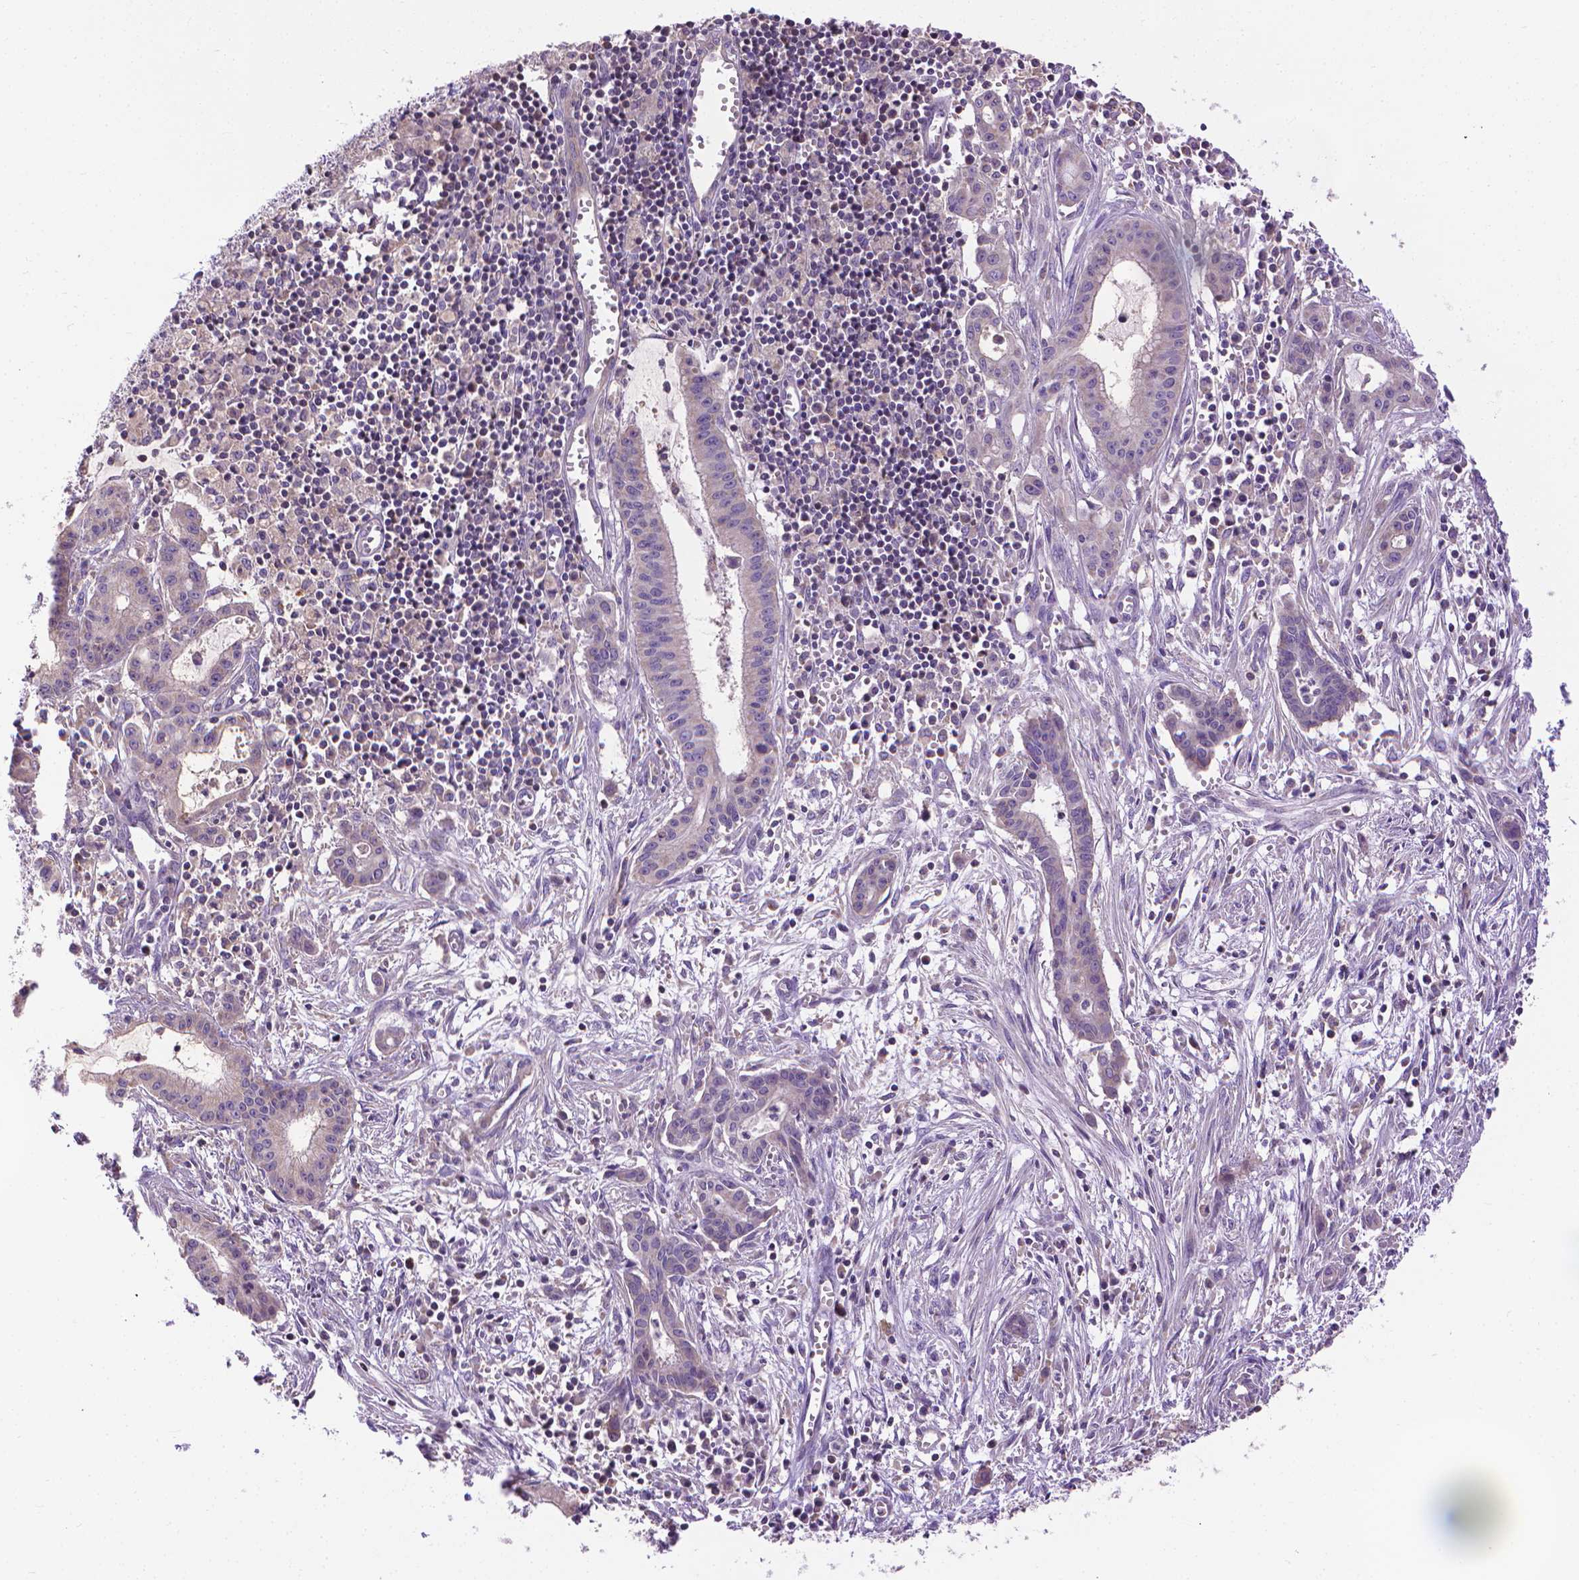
{"staining": {"intensity": "negative", "quantity": "none", "location": "none"}, "tissue": "pancreatic cancer", "cell_type": "Tumor cells", "image_type": "cancer", "snomed": [{"axis": "morphology", "description": "Adenocarcinoma, NOS"}, {"axis": "topography", "description": "Pancreas"}], "caption": "Immunohistochemical staining of pancreatic adenocarcinoma shows no significant expression in tumor cells.", "gene": "SYN1", "patient": {"sex": "male", "age": 48}}